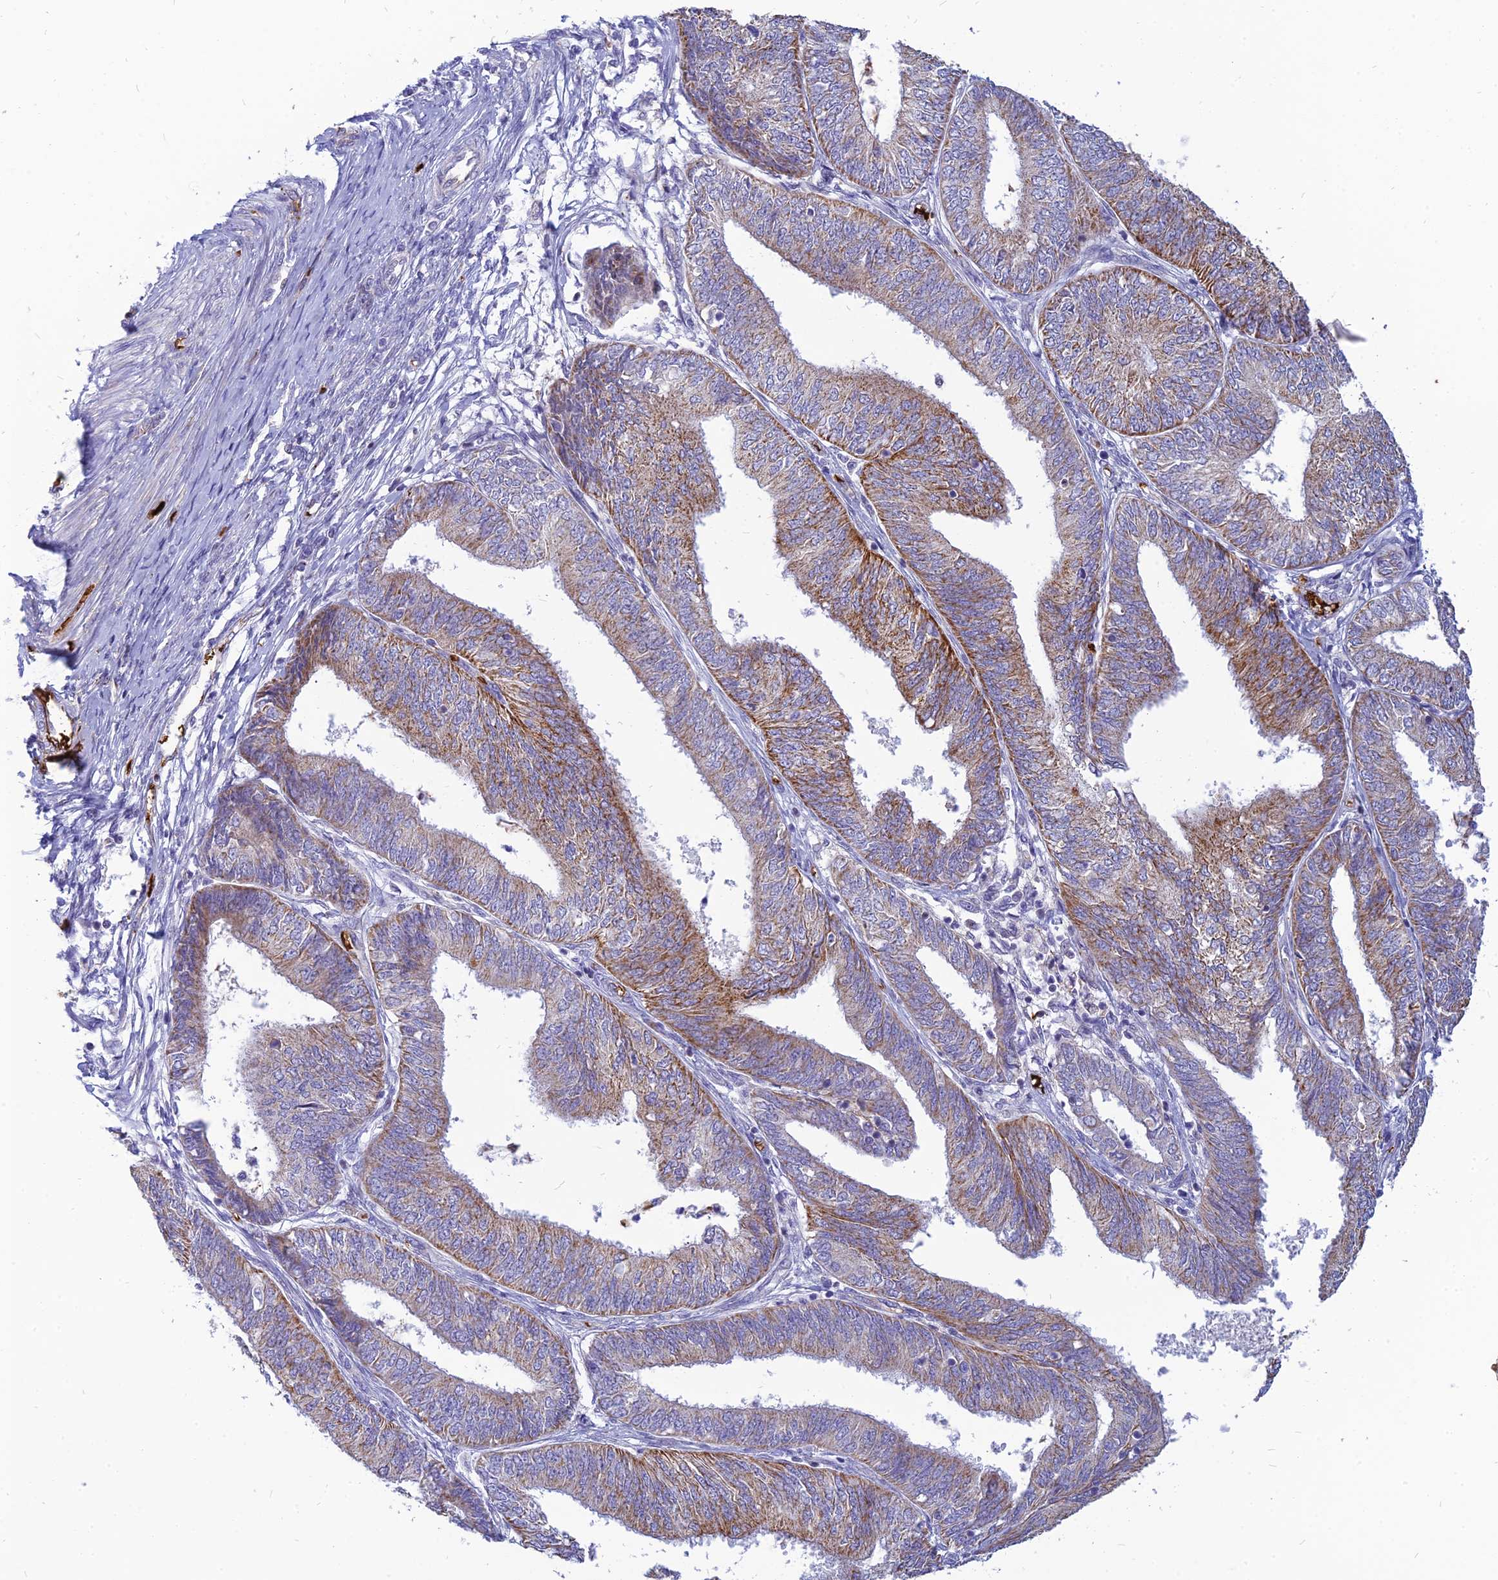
{"staining": {"intensity": "moderate", "quantity": ">75%", "location": "cytoplasmic/membranous"}, "tissue": "endometrial cancer", "cell_type": "Tumor cells", "image_type": "cancer", "snomed": [{"axis": "morphology", "description": "Adenocarcinoma, NOS"}, {"axis": "topography", "description": "Endometrium"}], "caption": "Human endometrial cancer stained with a protein marker demonstrates moderate staining in tumor cells.", "gene": "HHAT", "patient": {"sex": "female", "age": 58}}